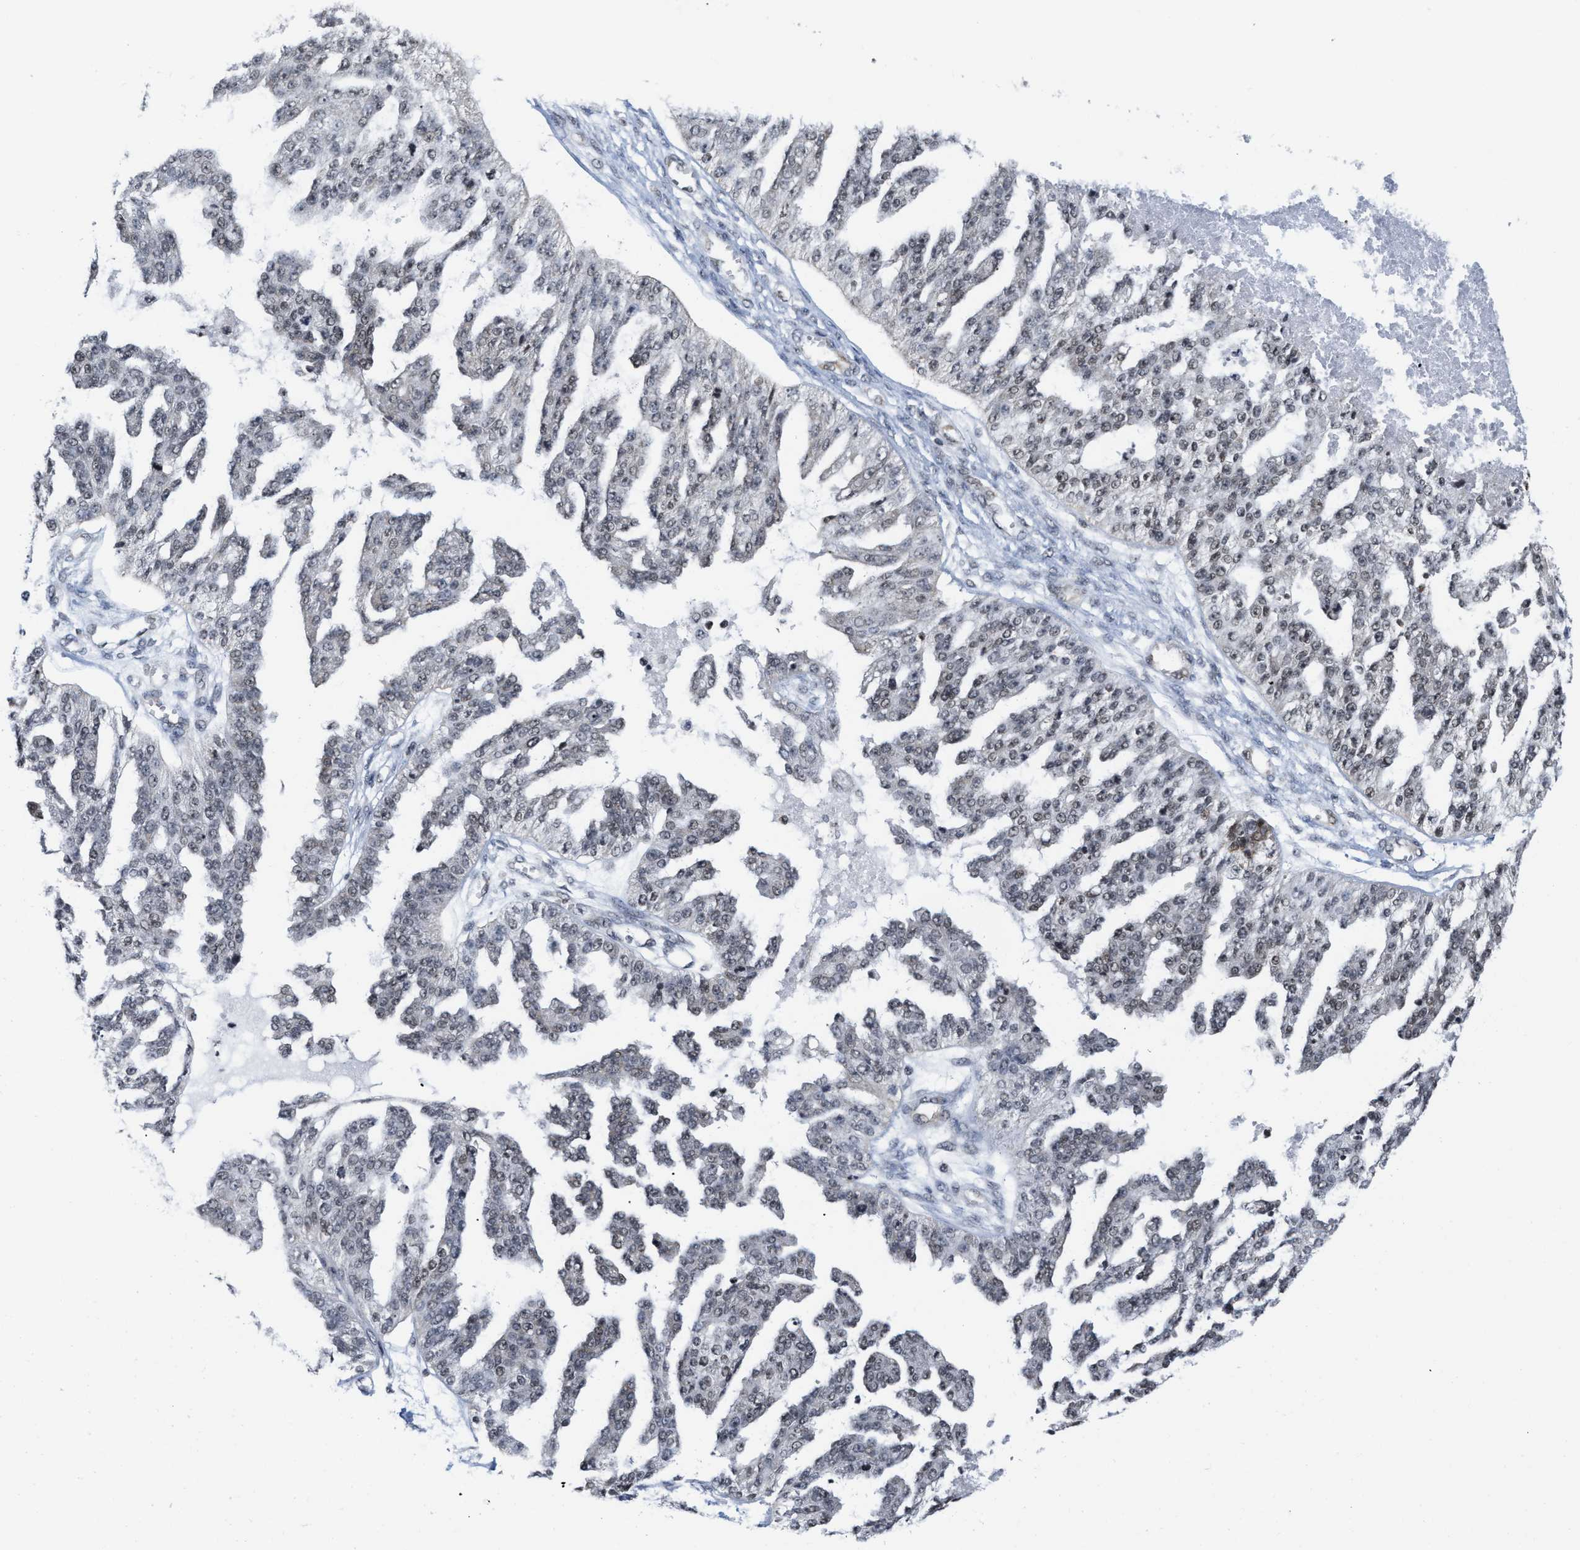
{"staining": {"intensity": "weak", "quantity": ">75%", "location": "nuclear"}, "tissue": "ovarian cancer", "cell_type": "Tumor cells", "image_type": "cancer", "snomed": [{"axis": "morphology", "description": "Cystadenocarcinoma, serous, NOS"}, {"axis": "topography", "description": "Ovary"}], "caption": "Protein staining displays weak nuclear expression in about >75% of tumor cells in ovarian cancer (serous cystadenocarcinoma).", "gene": "ANKRD6", "patient": {"sex": "female", "age": 58}}